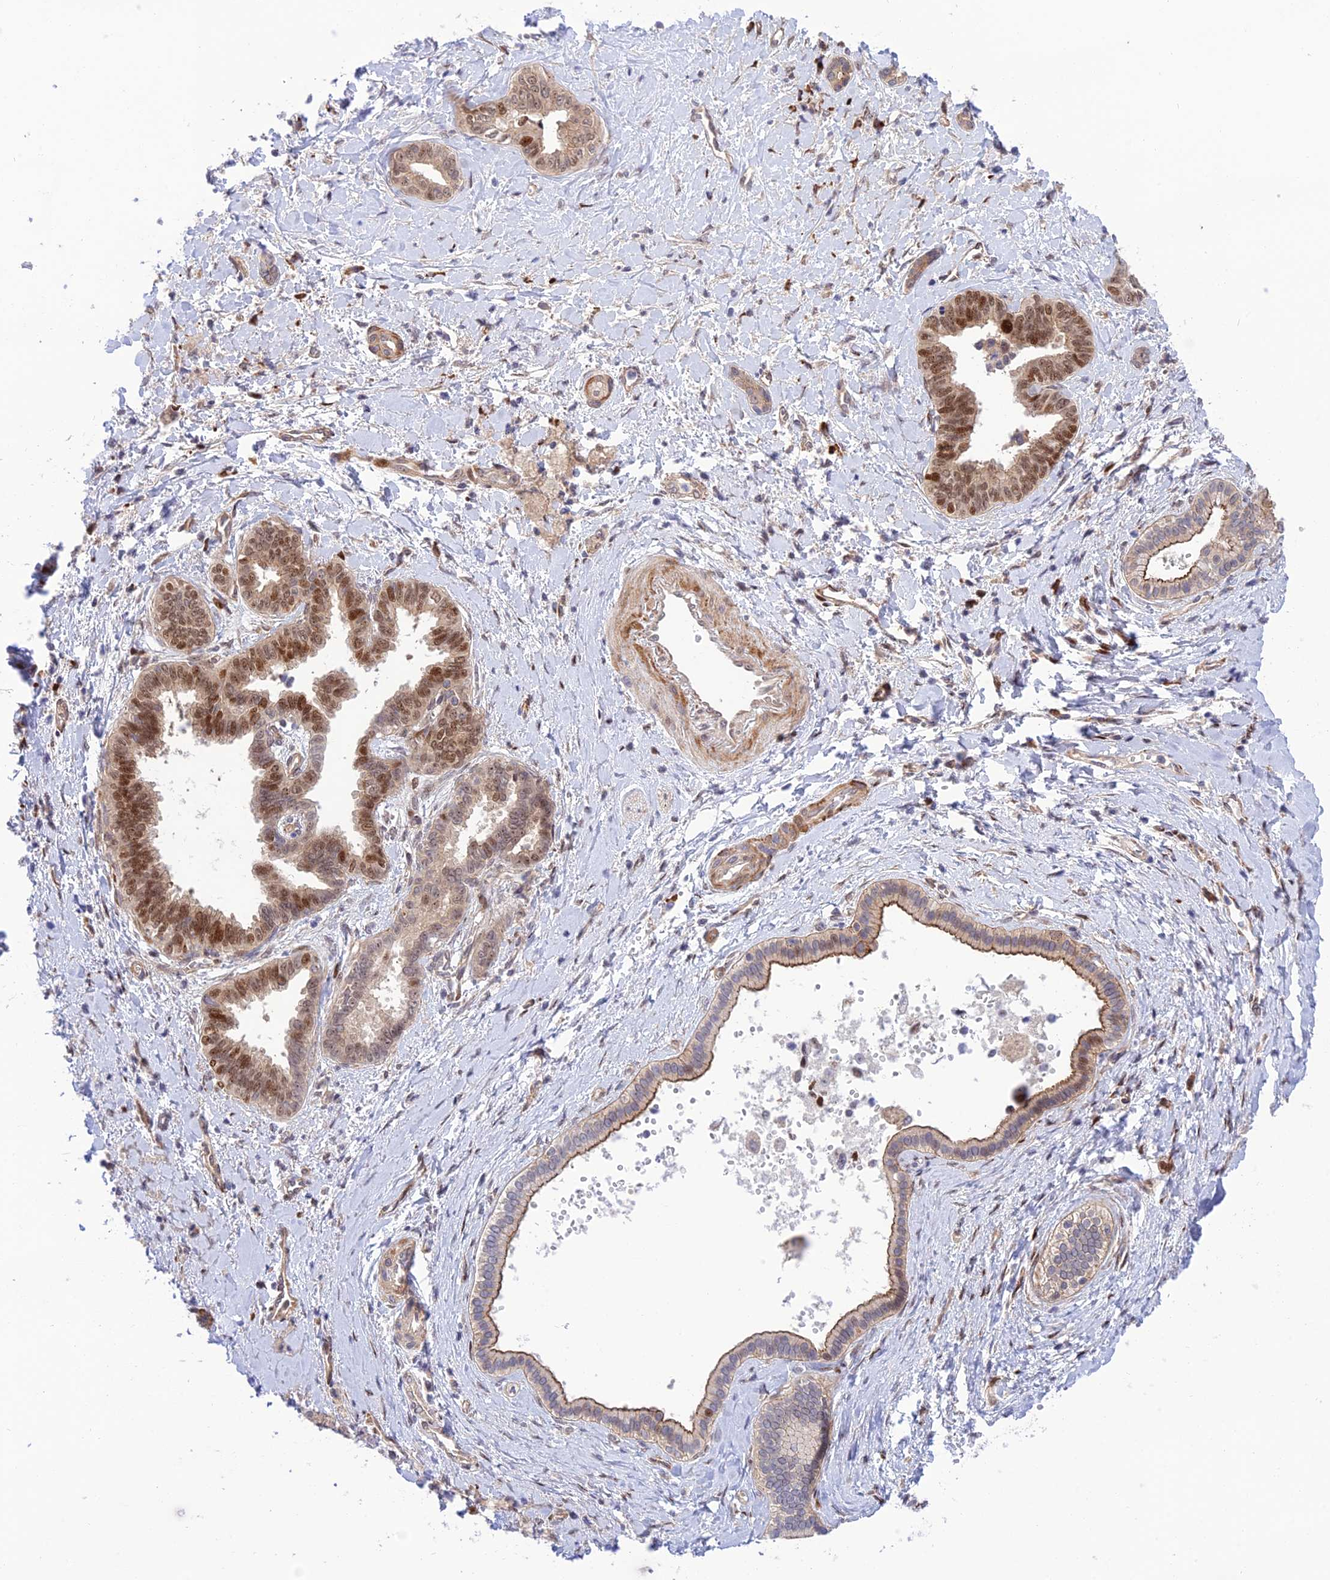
{"staining": {"intensity": "moderate", "quantity": "25%-75%", "location": "cytoplasmic/membranous,nuclear"}, "tissue": "liver cancer", "cell_type": "Tumor cells", "image_type": "cancer", "snomed": [{"axis": "morphology", "description": "Cholangiocarcinoma"}, {"axis": "topography", "description": "Liver"}], "caption": "DAB (3,3'-diaminobenzidine) immunohistochemical staining of liver cholangiocarcinoma reveals moderate cytoplasmic/membranous and nuclear protein staining in approximately 25%-75% of tumor cells.", "gene": "ZNF584", "patient": {"sex": "female", "age": 77}}